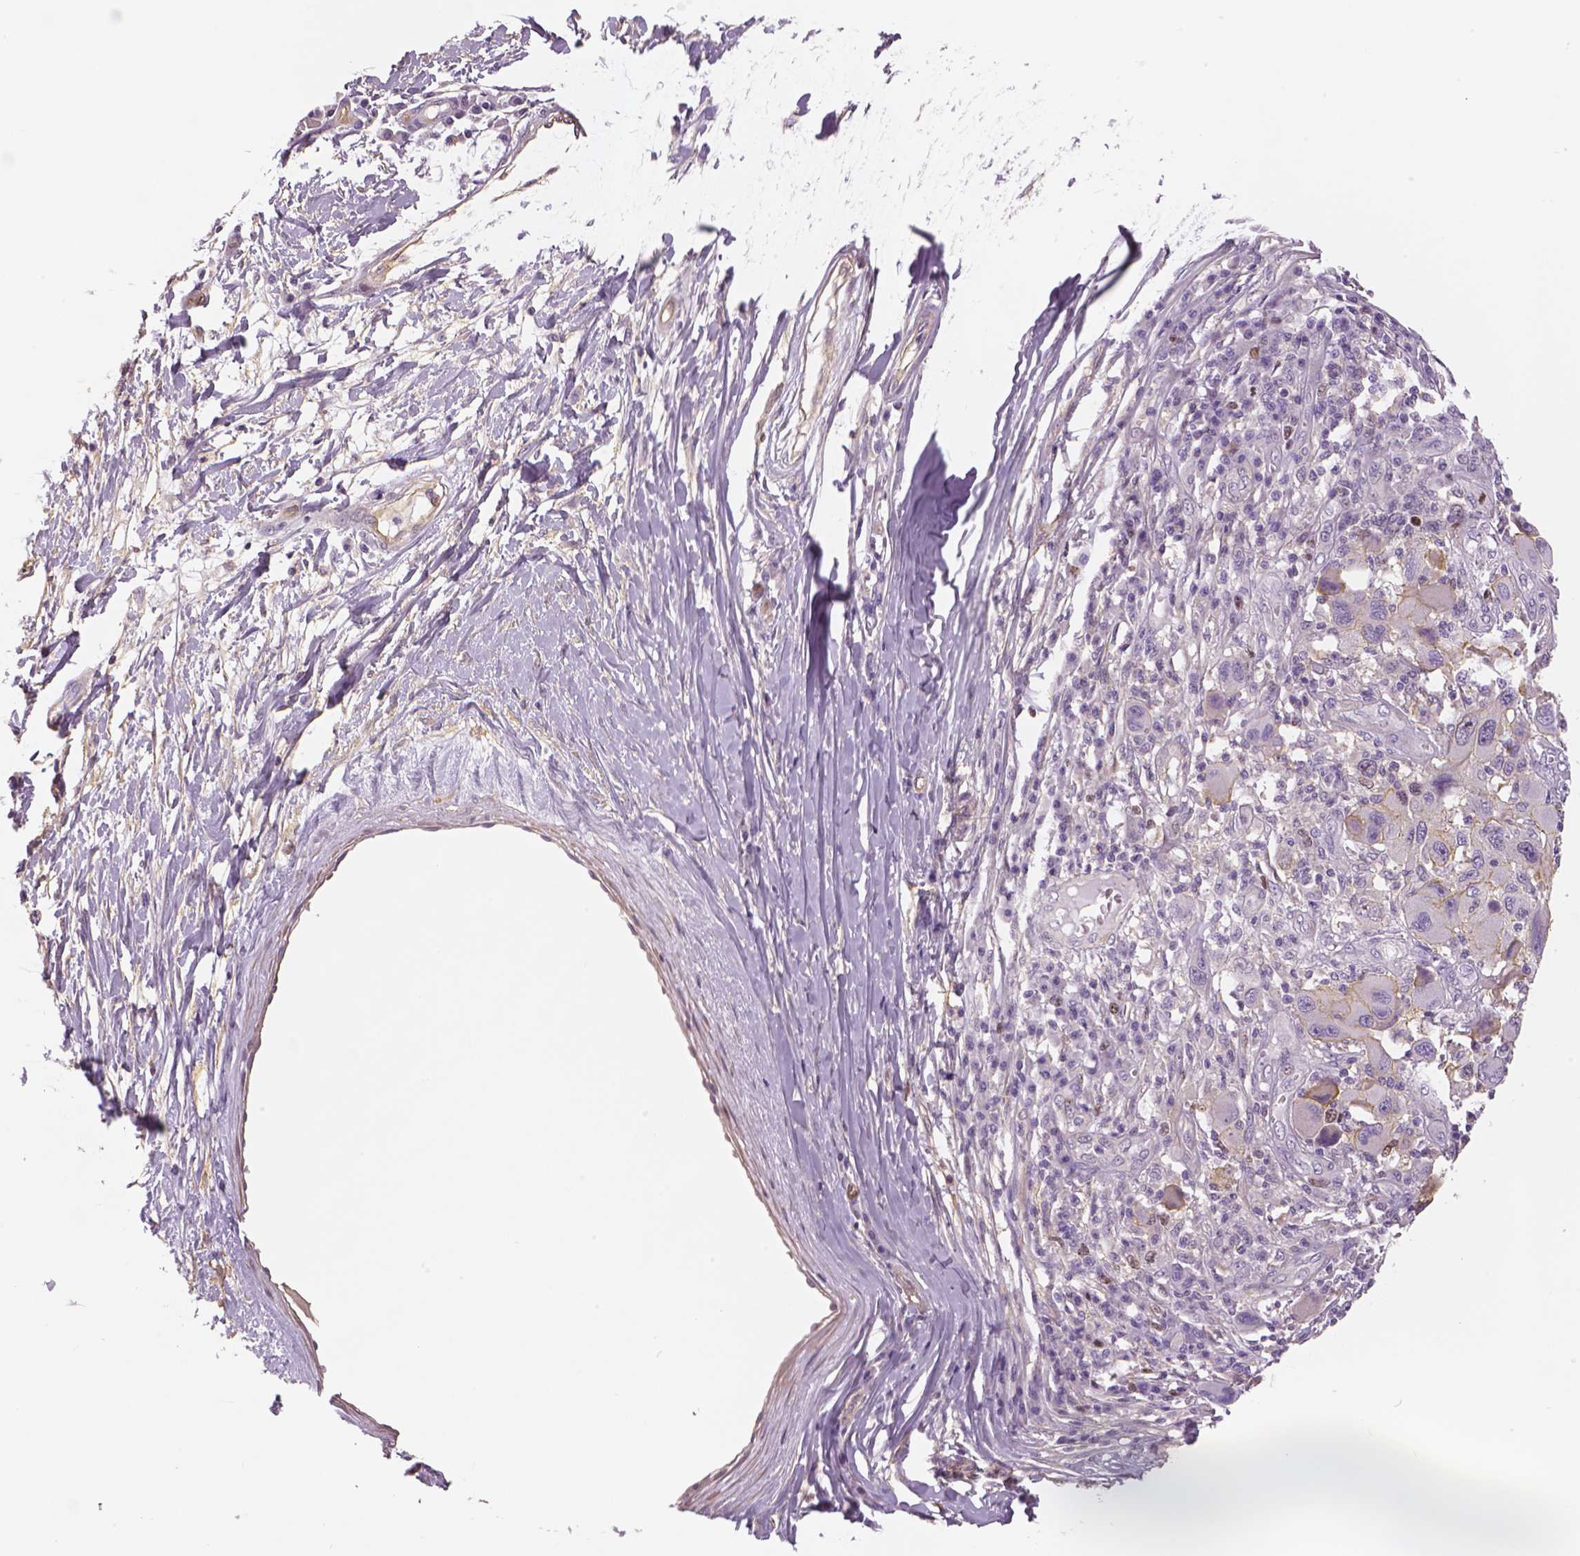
{"staining": {"intensity": "negative", "quantity": "none", "location": "none"}, "tissue": "melanoma", "cell_type": "Tumor cells", "image_type": "cancer", "snomed": [{"axis": "morphology", "description": "Malignant melanoma, NOS"}, {"axis": "topography", "description": "Skin"}], "caption": "This histopathology image is of melanoma stained with IHC to label a protein in brown with the nuclei are counter-stained blue. There is no expression in tumor cells.", "gene": "MKI67", "patient": {"sex": "male", "age": 53}}